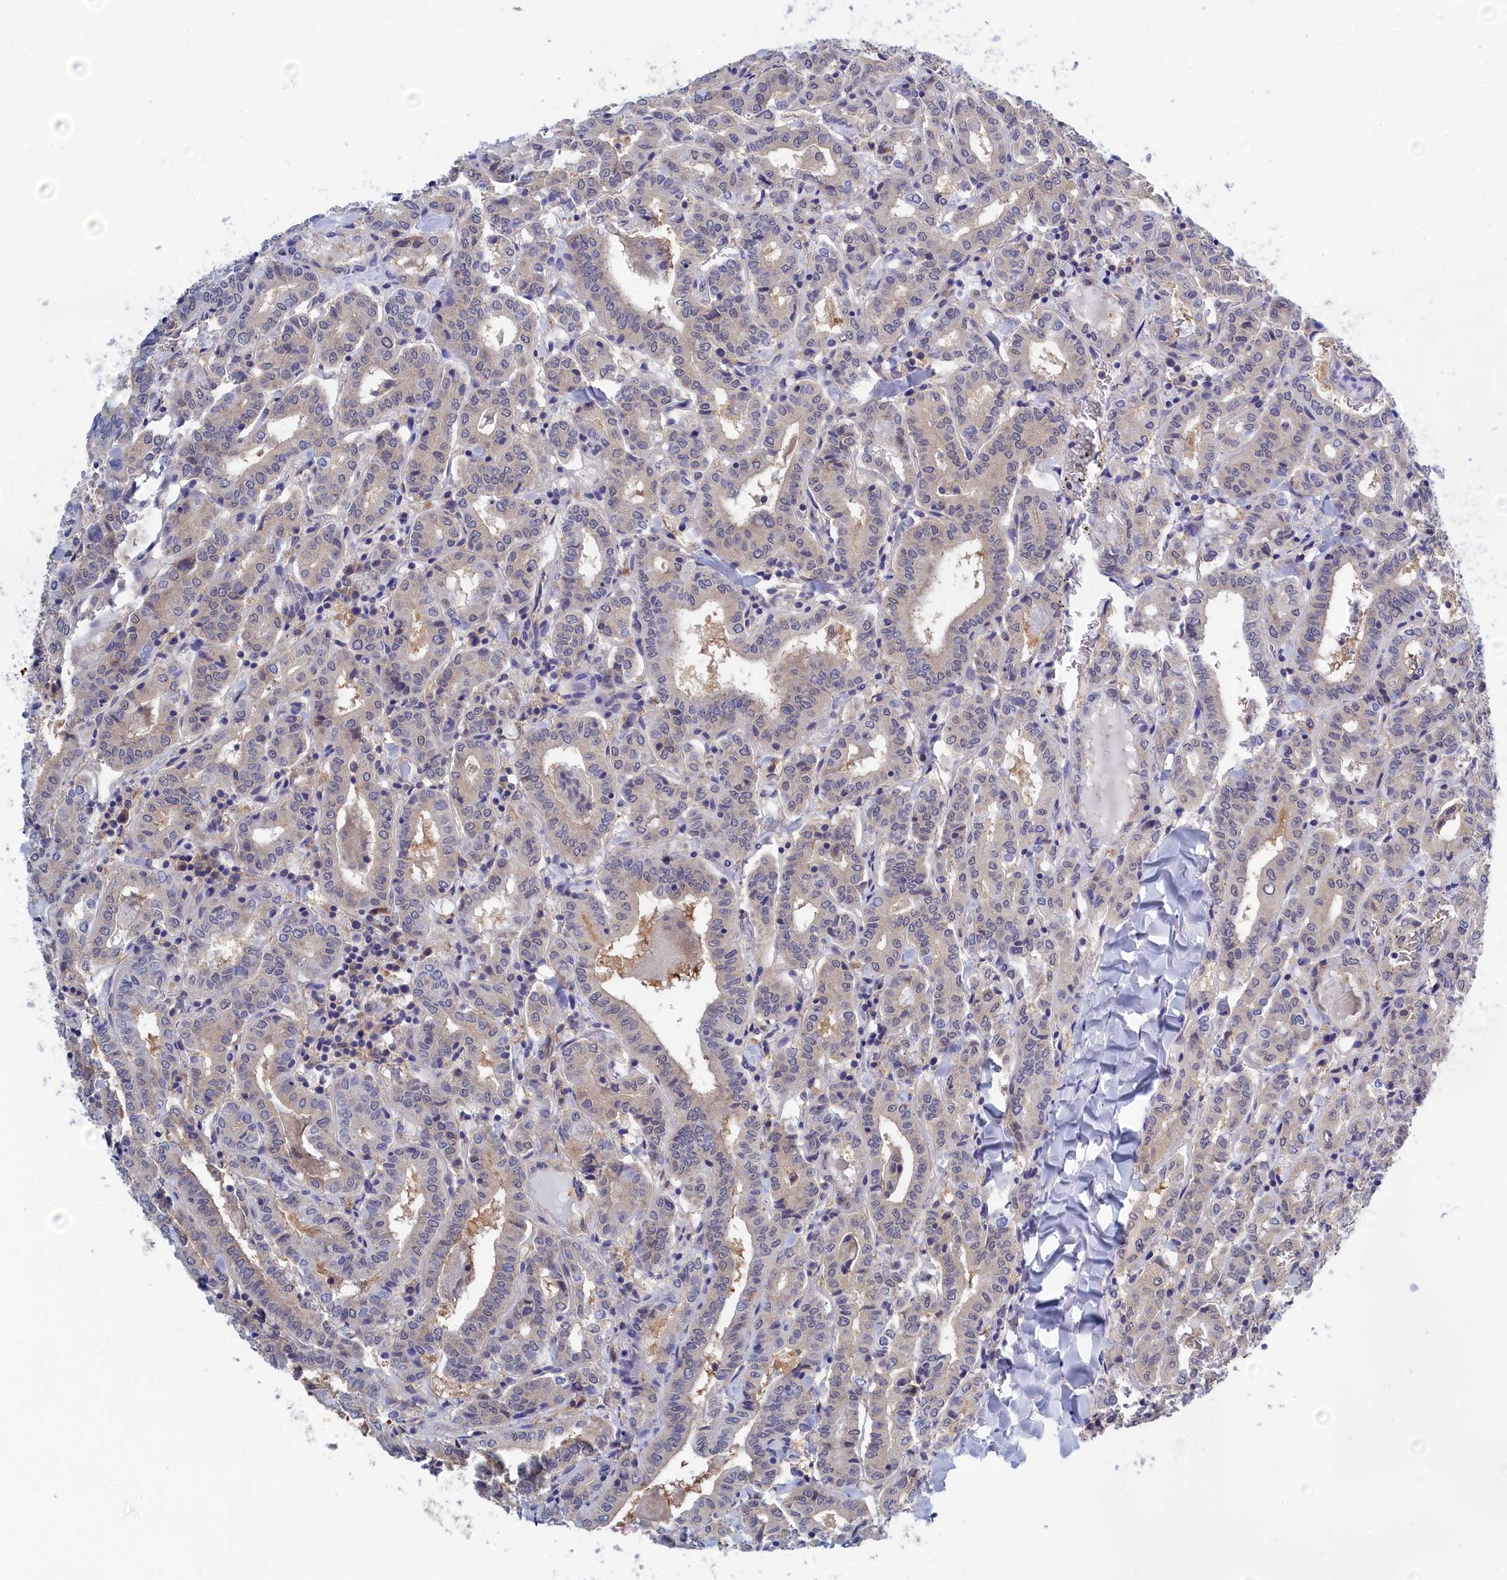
{"staining": {"intensity": "negative", "quantity": "none", "location": "none"}, "tissue": "thyroid cancer", "cell_type": "Tumor cells", "image_type": "cancer", "snomed": [{"axis": "morphology", "description": "Papillary adenocarcinoma, NOS"}, {"axis": "topography", "description": "Thyroid gland"}], "caption": "Thyroid cancer (papillary adenocarcinoma) stained for a protein using immunohistochemistry exhibits no expression tumor cells.", "gene": "PGP", "patient": {"sex": "female", "age": 72}}